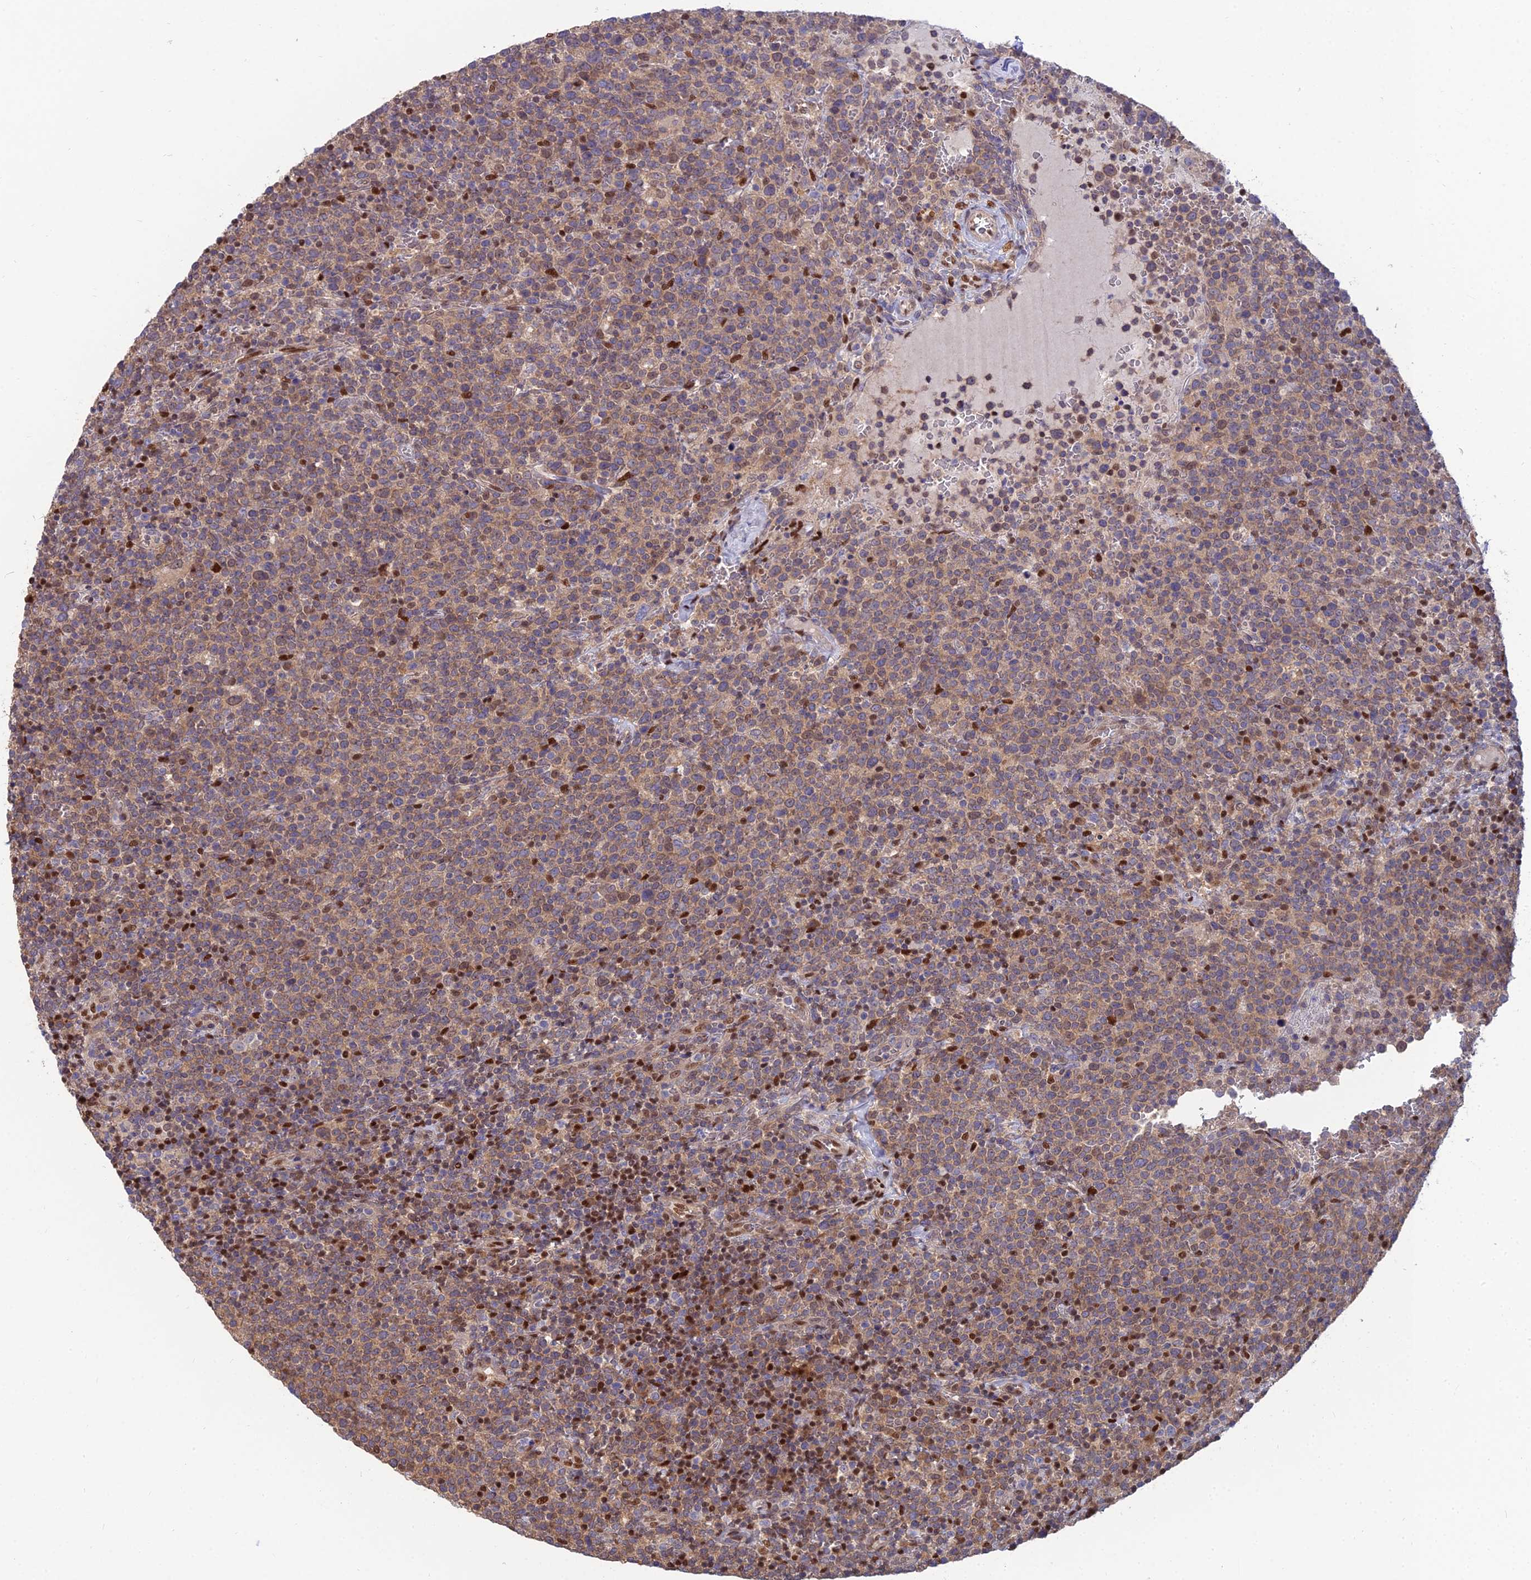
{"staining": {"intensity": "moderate", "quantity": "25%-75%", "location": "cytoplasmic/membranous"}, "tissue": "lymphoma", "cell_type": "Tumor cells", "image_type": "cancer", "snomed": [{"axis": "morphology", "description": "Malignant lymphoma, non-Hodgkin's type, High grade"}, {"axis": "topography", "description": "Lymph node"}], "caption": "Immunohistochemistry (IHC) of malignant lymphoma, non-Hodgkin's type (high-grade) demonstrates medium levels of moderate cytoplasmic/membranous staining in about 25%-75% of tumor cells.", "gene": "DNPEP", "patient": {"sex": "male", "age": 61}}